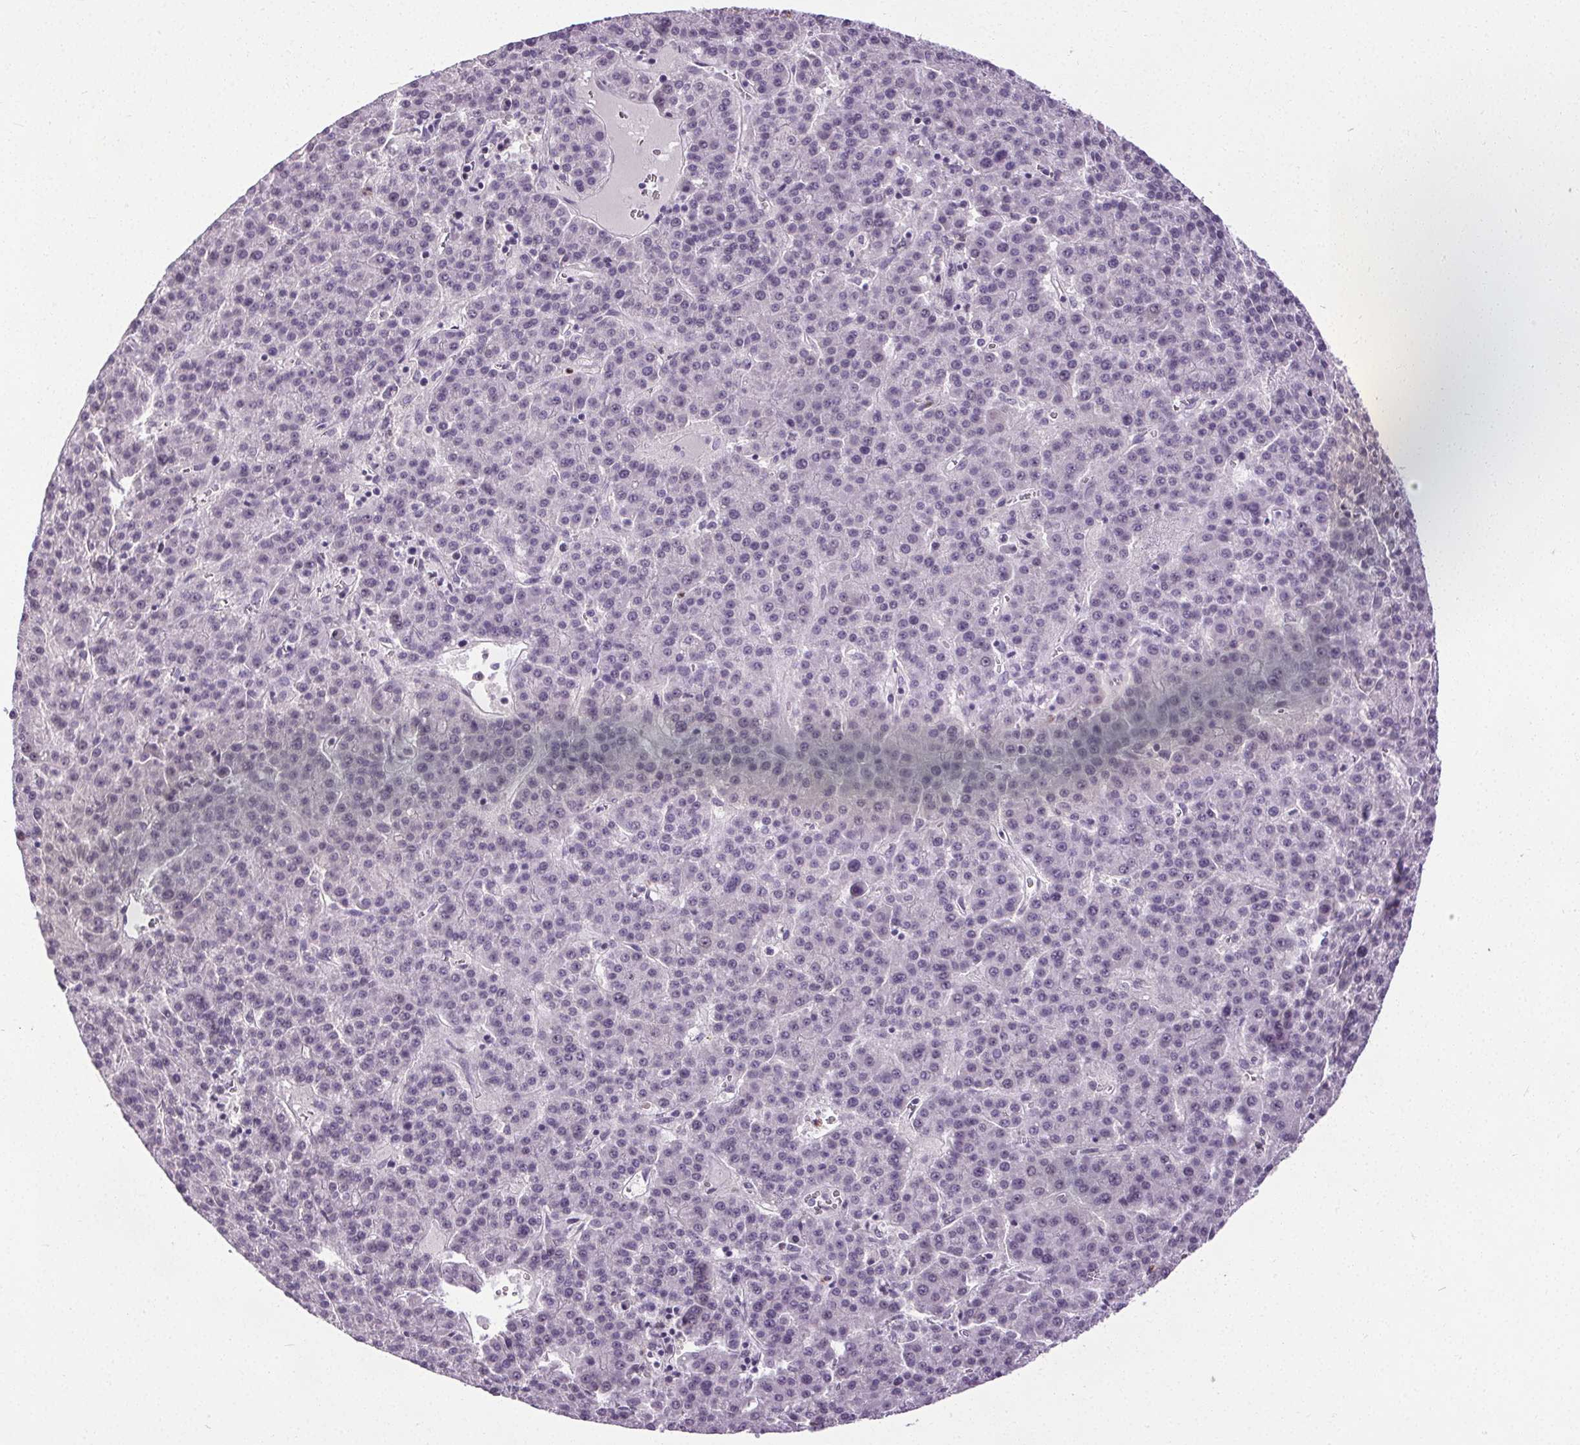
{"staining": {"intensity": "negative", "quantity": "none", "location": "none"}, "tissue": "liver cancer", "cell_type": "Tumor cells", "image_type": "cancer", "snomed": [{"axis": "morphology", "description": "Carcinoma, Hepatocellular, NOS"}, {"axis": "topography", "description": "Liver"}], "caption": "High magnification brightfield microscopy of liver cancer (hepatocellular carcinoma) stained with DAB (brown) and counterstained with hematoxylin (blue): tumor cells show no significant staining. The staining was performed using DAB (3,3'-diaminobenzidine) to visualize the protein expression in brown, while the nuclei were stained in blue with hematoxylin (Magnification: 20x).", "gene": "TMEM240", "patient": {"sex": "female", "age": 58}}